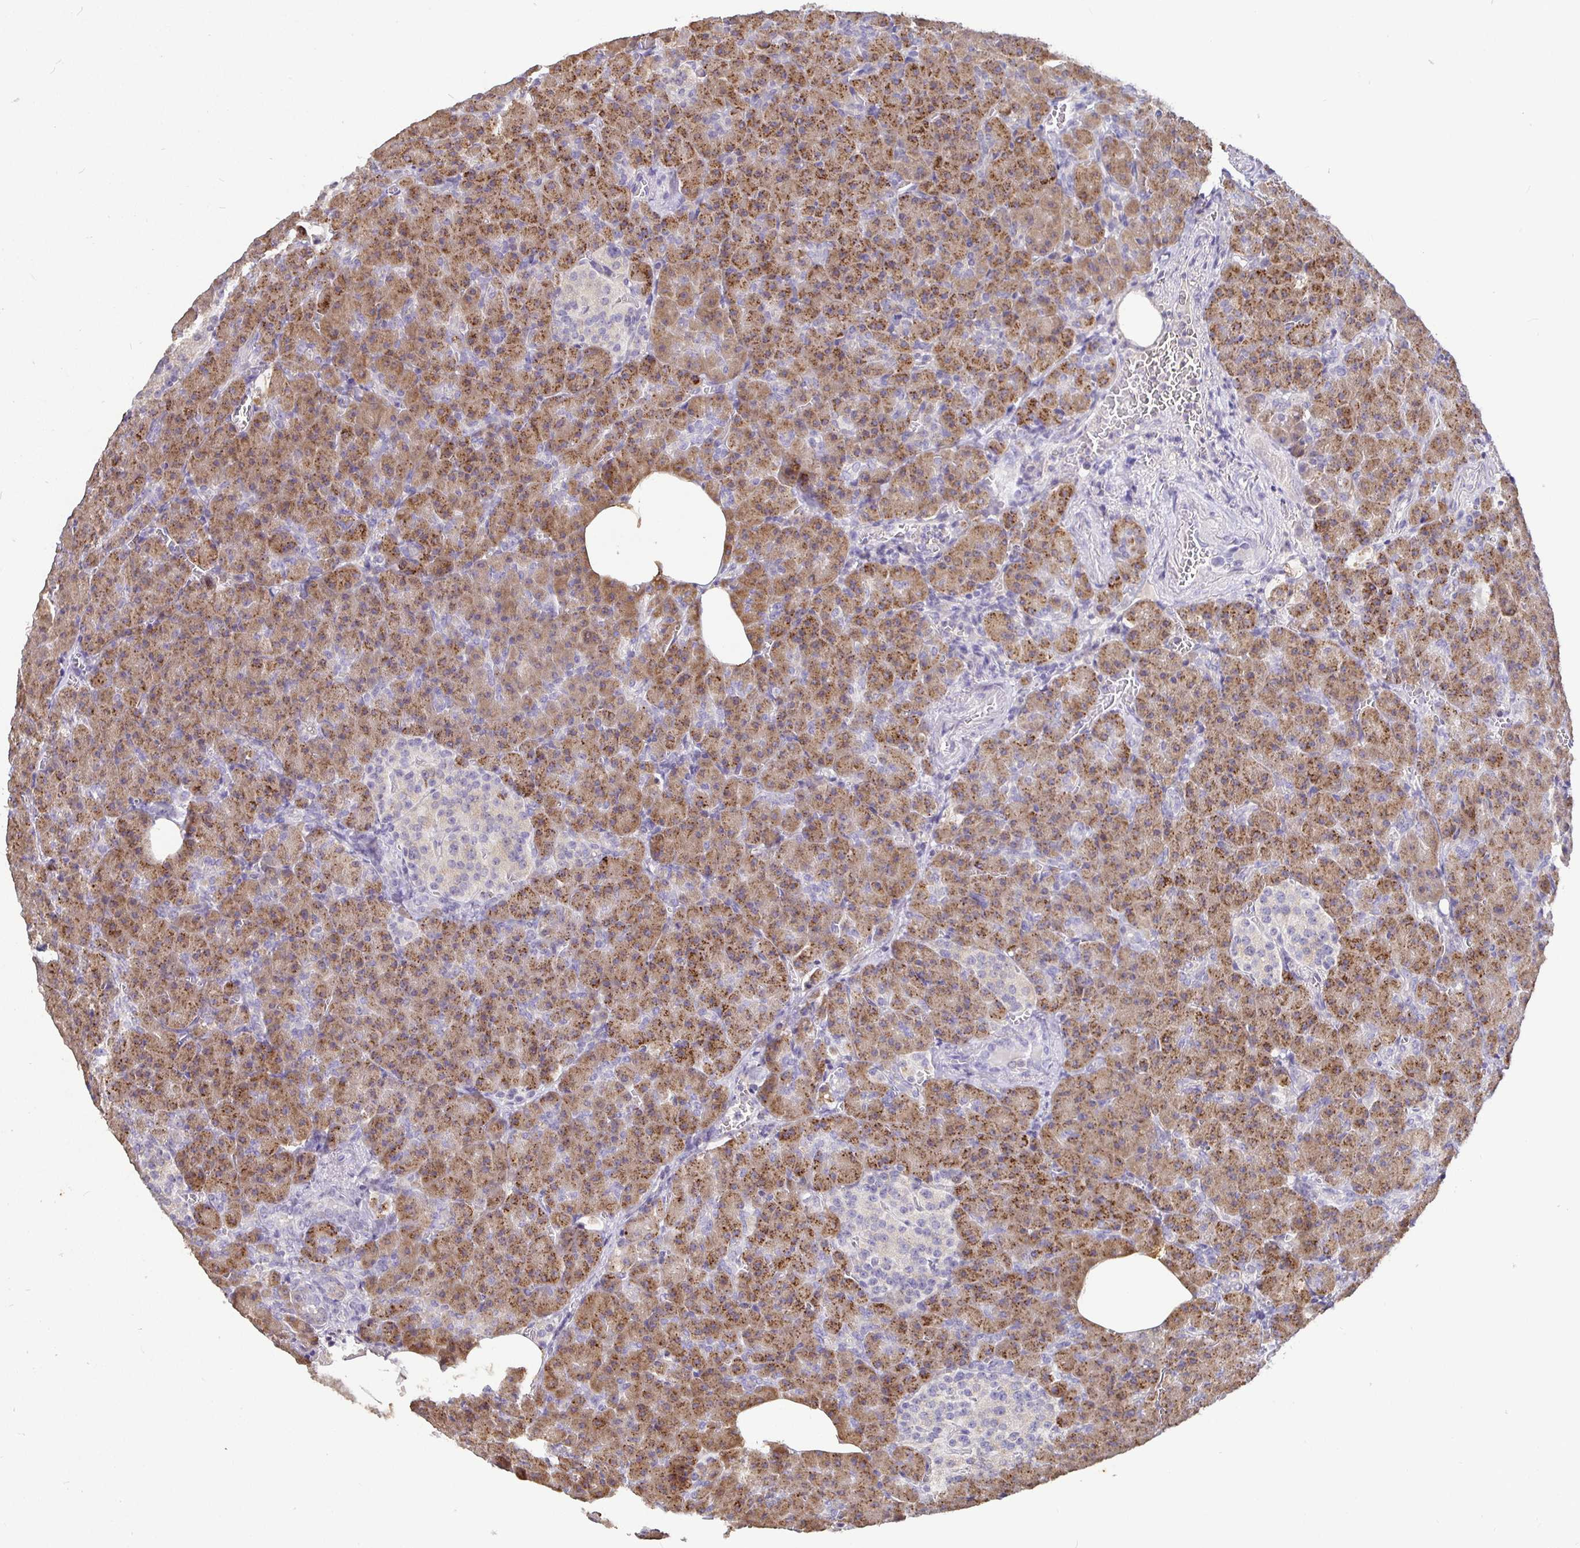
{"staining": {"intensity": "moderate", "quantity": ">75%", "location": "cytoplasmic/membranous"}, "tissue": "pancreas", "cell_type": "Exocrine glandular cells", "image_type": "normal", "snomed": [{"axis": "morphology", "description": "Normal tissue, NOS"}, {"axis": "topography", "description": "Pancreas"}], "caption": "Immunohistochemistry of benign human pancreas displays medium levels of moderate cytoplasmic/membranous expression in about >75% of exocrine glandular cells.", "gene": "SHISA4", "patient": {"sex": "female", "age": 74}}